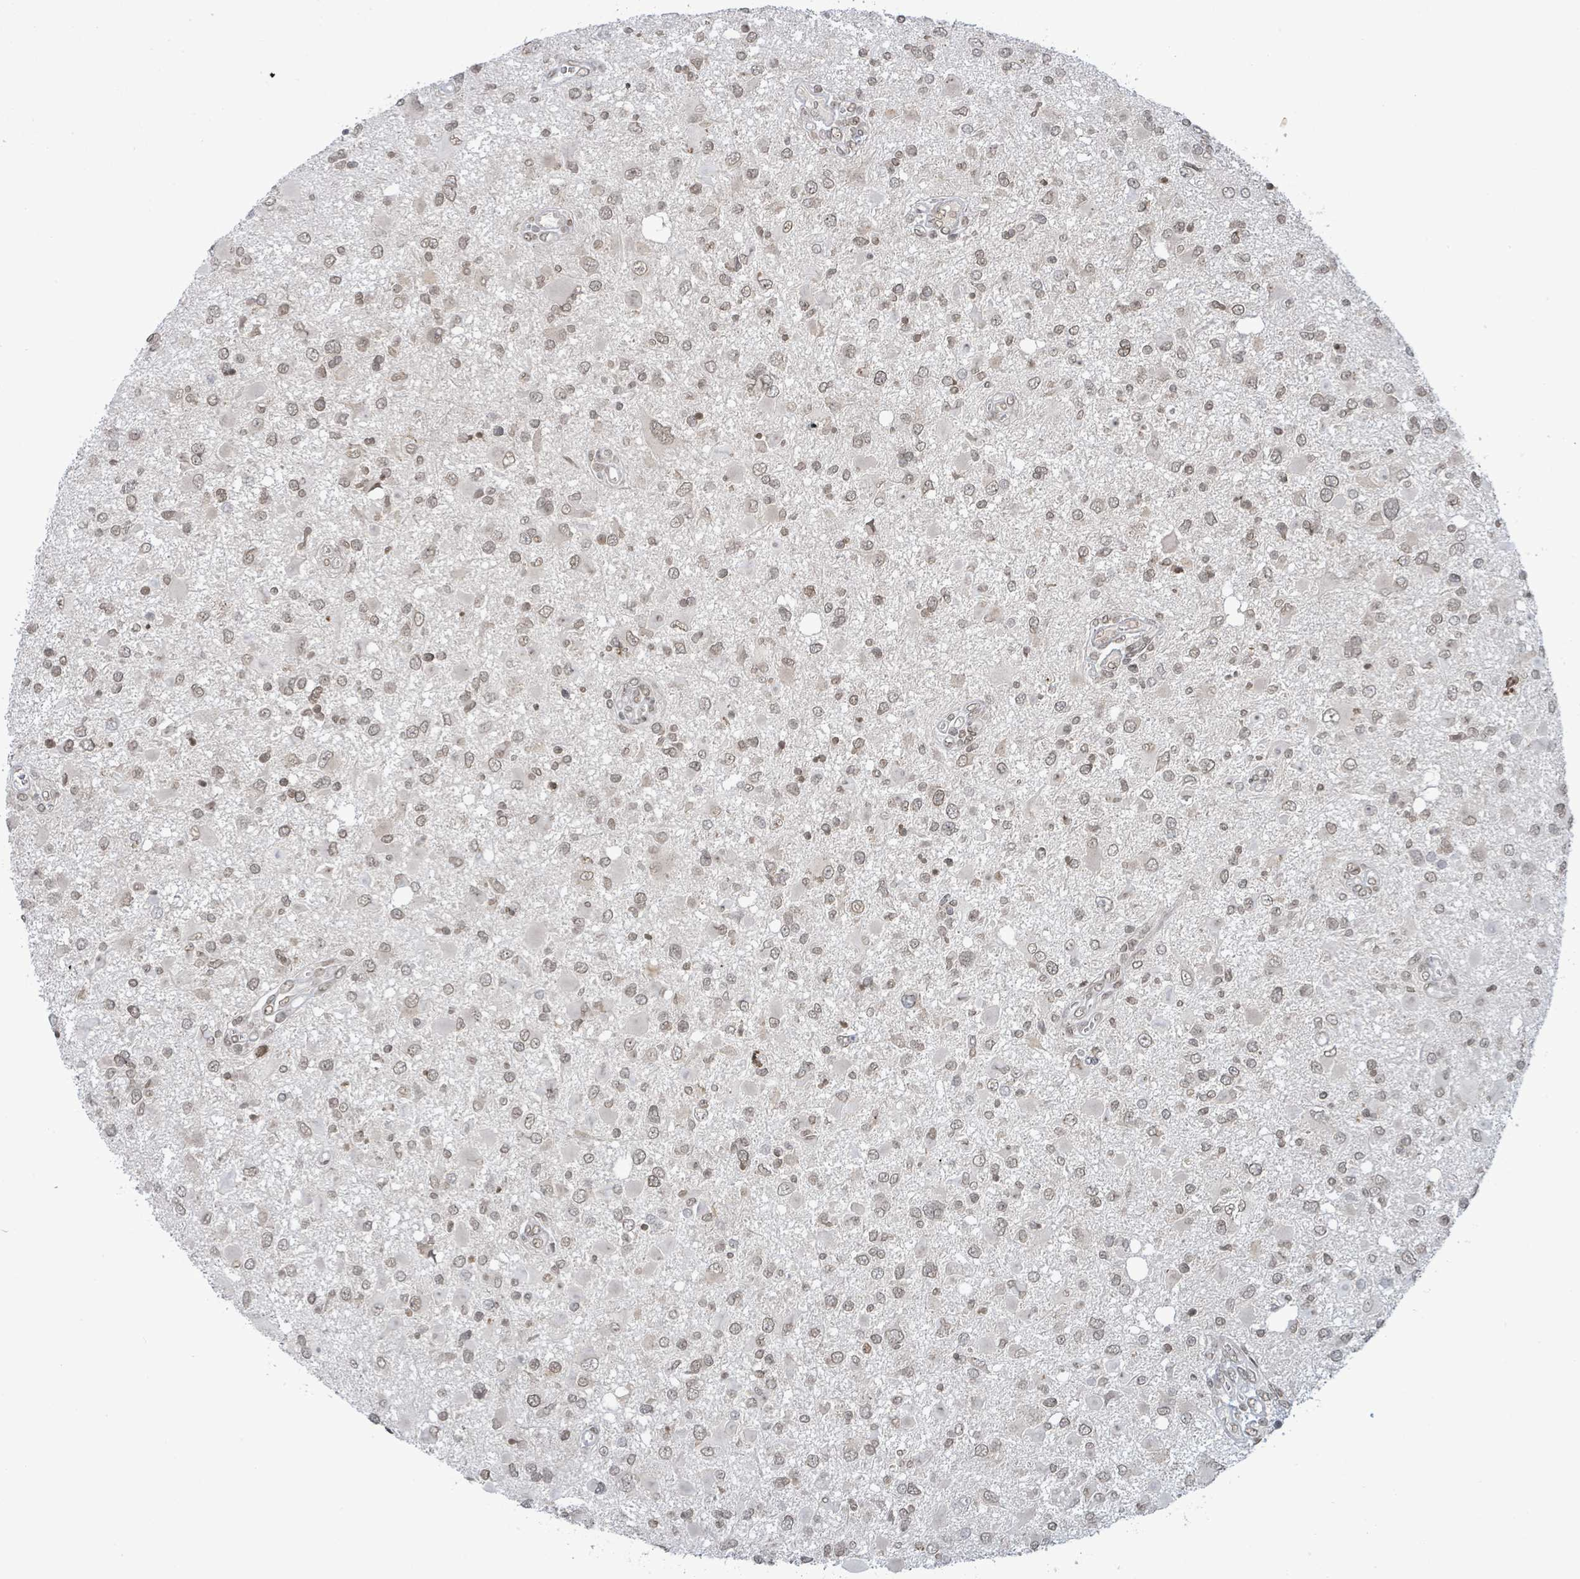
{"staining": {"intensity": "weak", "quantity": ">75%", "location": "nuclear"}, "tissue": "glioma", "cell_type": "Tumor cells", "image_type": "cancer", "snomed": [{"axis": "morphology", "description": "Glioma, malignant, High grade"}, {"axis": "topography", "description": "Brain"}], "caption": "Malignant glioma (high-grade) stained with a protein marker demonstrates weak staining in tumor cells.", "gene": "SBF2", "patient": {"sex": "male", "age": 53}}